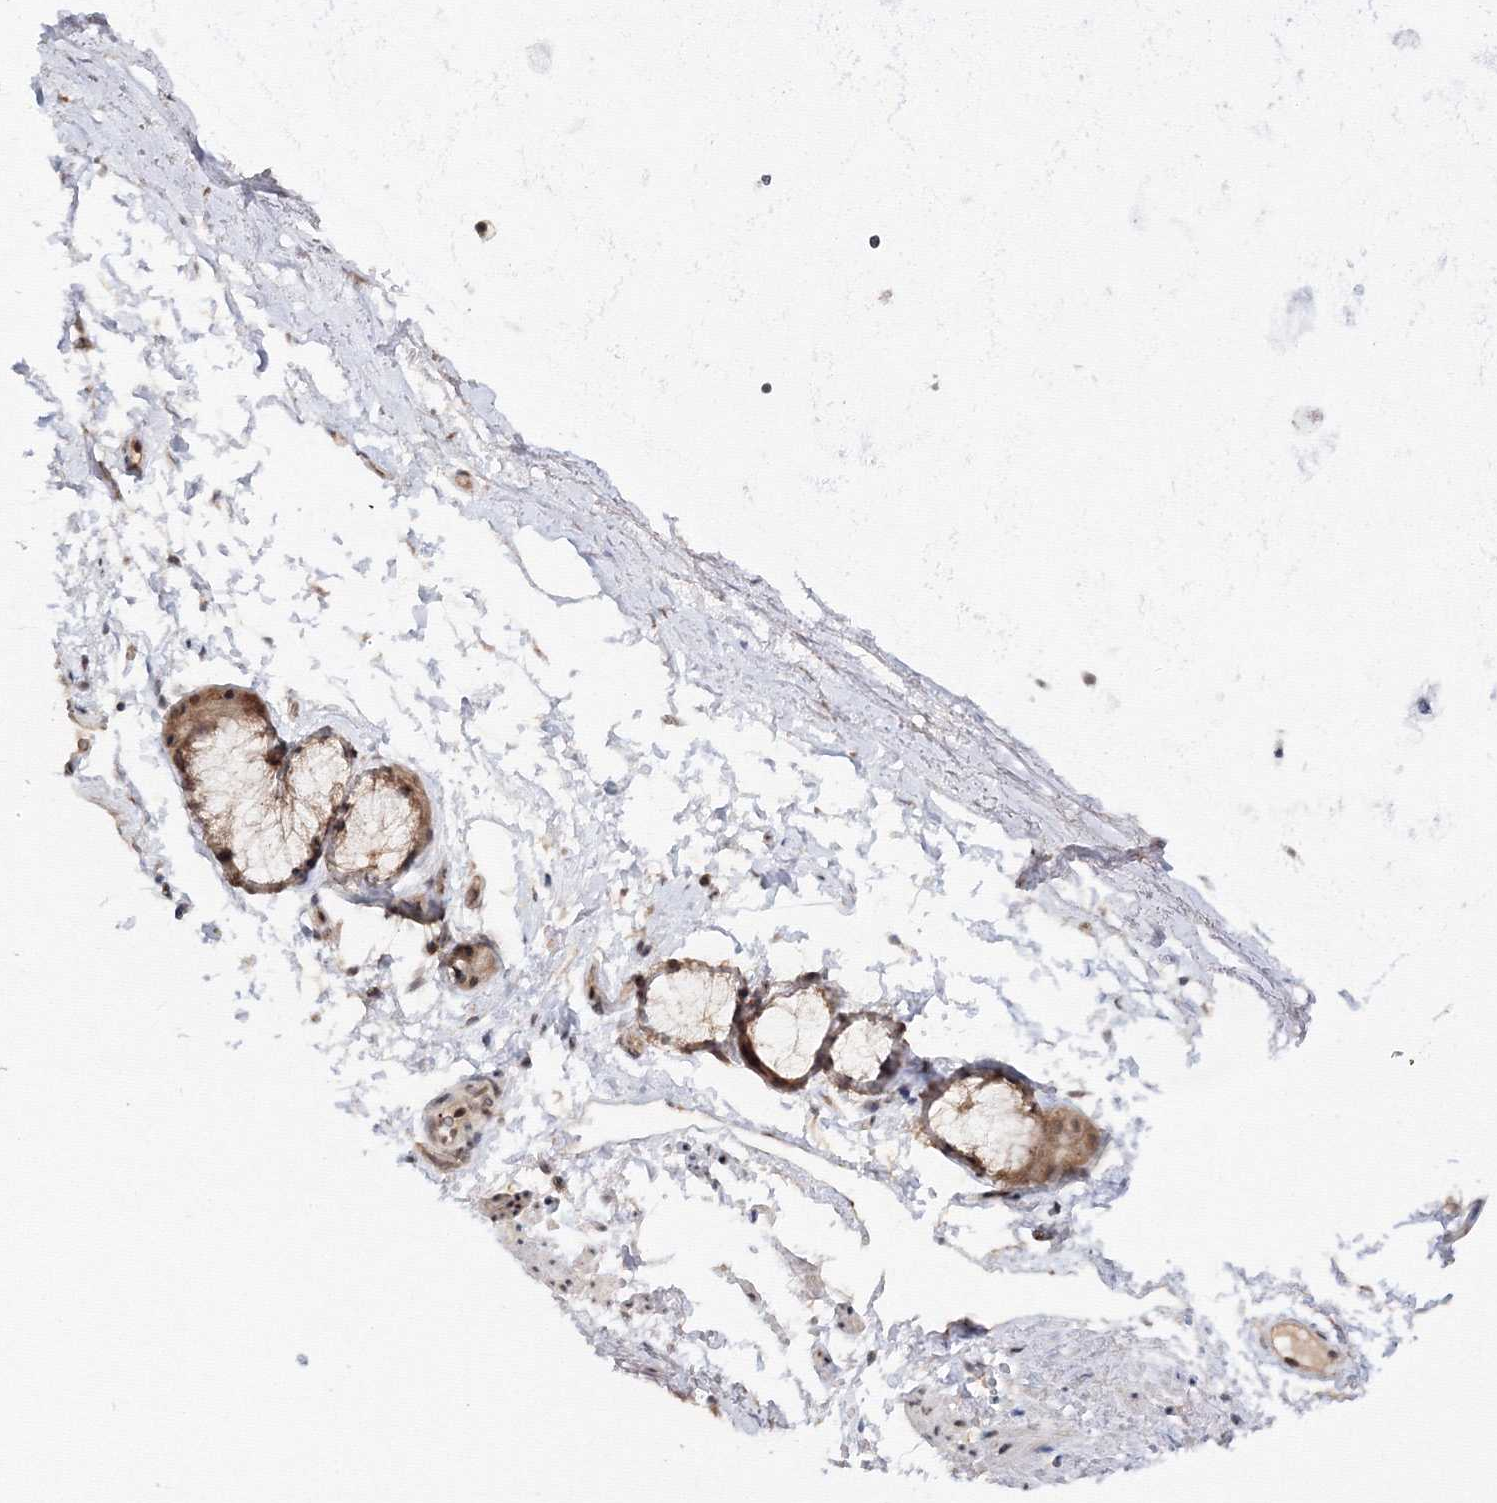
{"staining": {"intensity": "negative", "quantity": "none", "location": "none"}, "tissue": "adipose tissue", "cell_type": "Adipocytes", "image_type": "normal", "snomed": [{"axis": "morphology", "description": "Normal tissue, NOS"}, {"axis": "topography", "description": "Cartilage tissue"}, {"axis": "topography", "description": "Bronchus"}], "caption": "Immunohistochemistry (IHC) of unremarkable adipose tissue shows no staining in adipocytes. (DAB immunohistochemistry (IHC), high magnification).", "gene": "ZFAND6", "patient": {"sex": "female", "age": 73}}